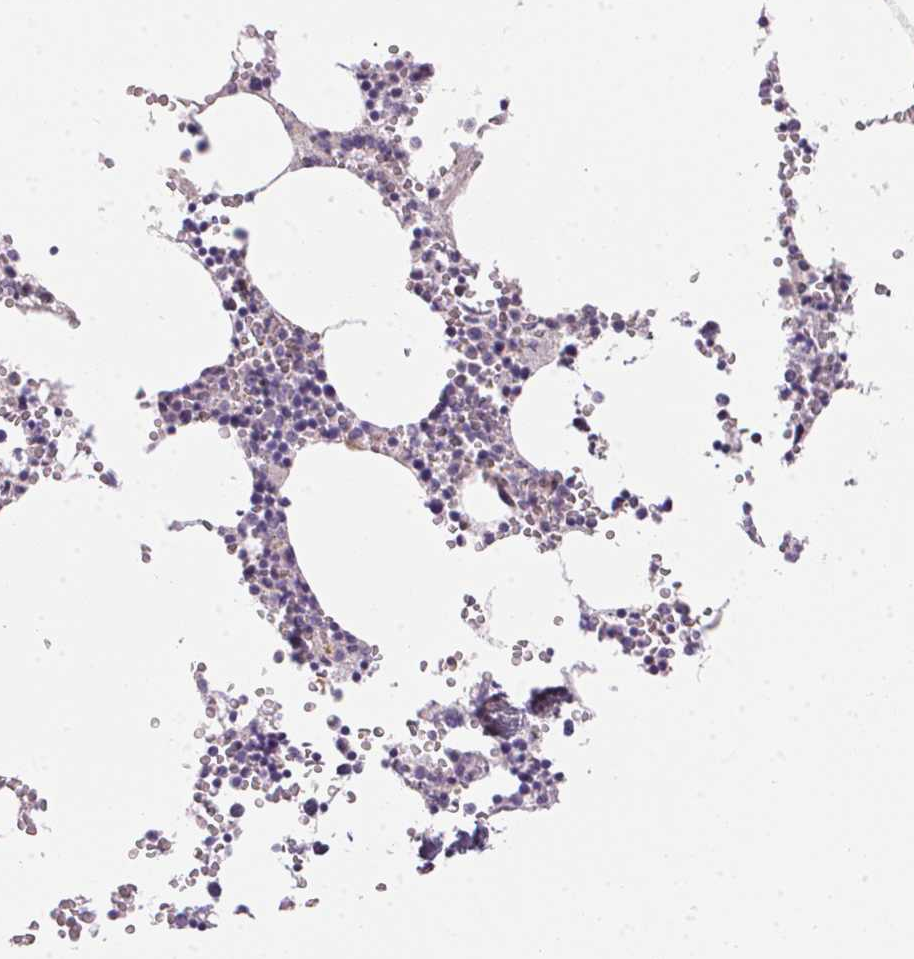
{"staining": {"intensity": "moderate", "quantity": "<25%", "location": "cytoplasmic/membranous"}, "tissue": "bone marrow", "cell_type": "Hematopoietic cells", "image_type": "normal", "snomed": [{"axis": "morphology", "description": "Normal tissue, NOS"}, {"axis": "topography", "description": "Bone marrow"}], "caption": "Bone marrow stained with DAB IHC reveals low levels of moderate cytoplasmic/membranous staining in approximately <25% of hematopoietic cells.", "gene": "UNC13B", "patient": {"sex": "male", "age": 54}}